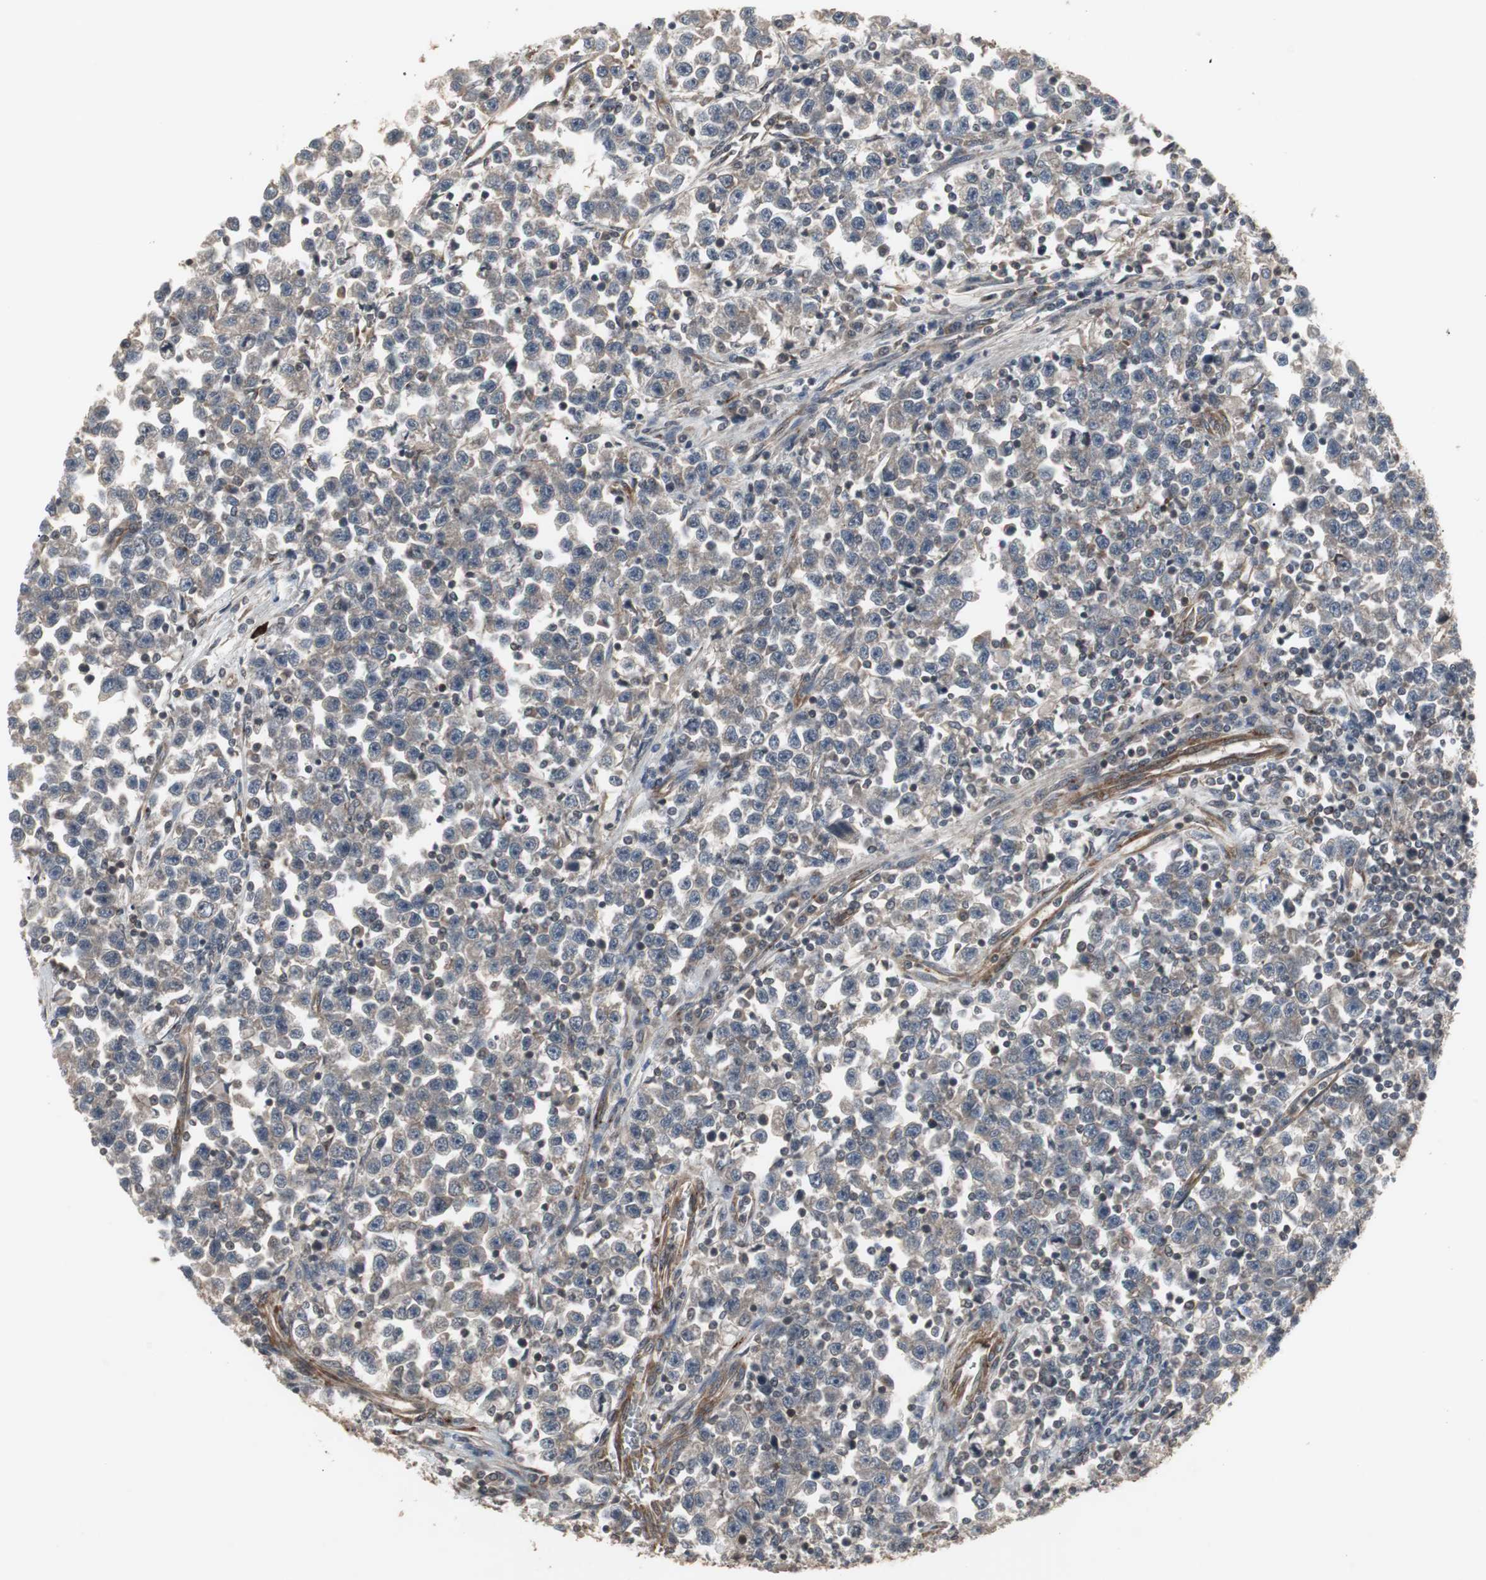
{"staining": {"intensity": "weak", "quantity": ">75%", "location": "cytoplasmic/membranous"}, "tissue": "testis cancer", "cell_type": "Tumor cells", "image_type": "cancer", "snomed": [{"axis": "morphology", "description": "Seminoma, NOS"}, {"axis": "topography", "description": "Testis"}], "caption": "Immunohistochemical staining of testis cancer (seminoma) displays low levels of weak cytoplasmic/membranous positivity in approximately >75% of tumor cells.", "gene": "ATP2B2", "patient": {"sex": "male", "age": 43}}